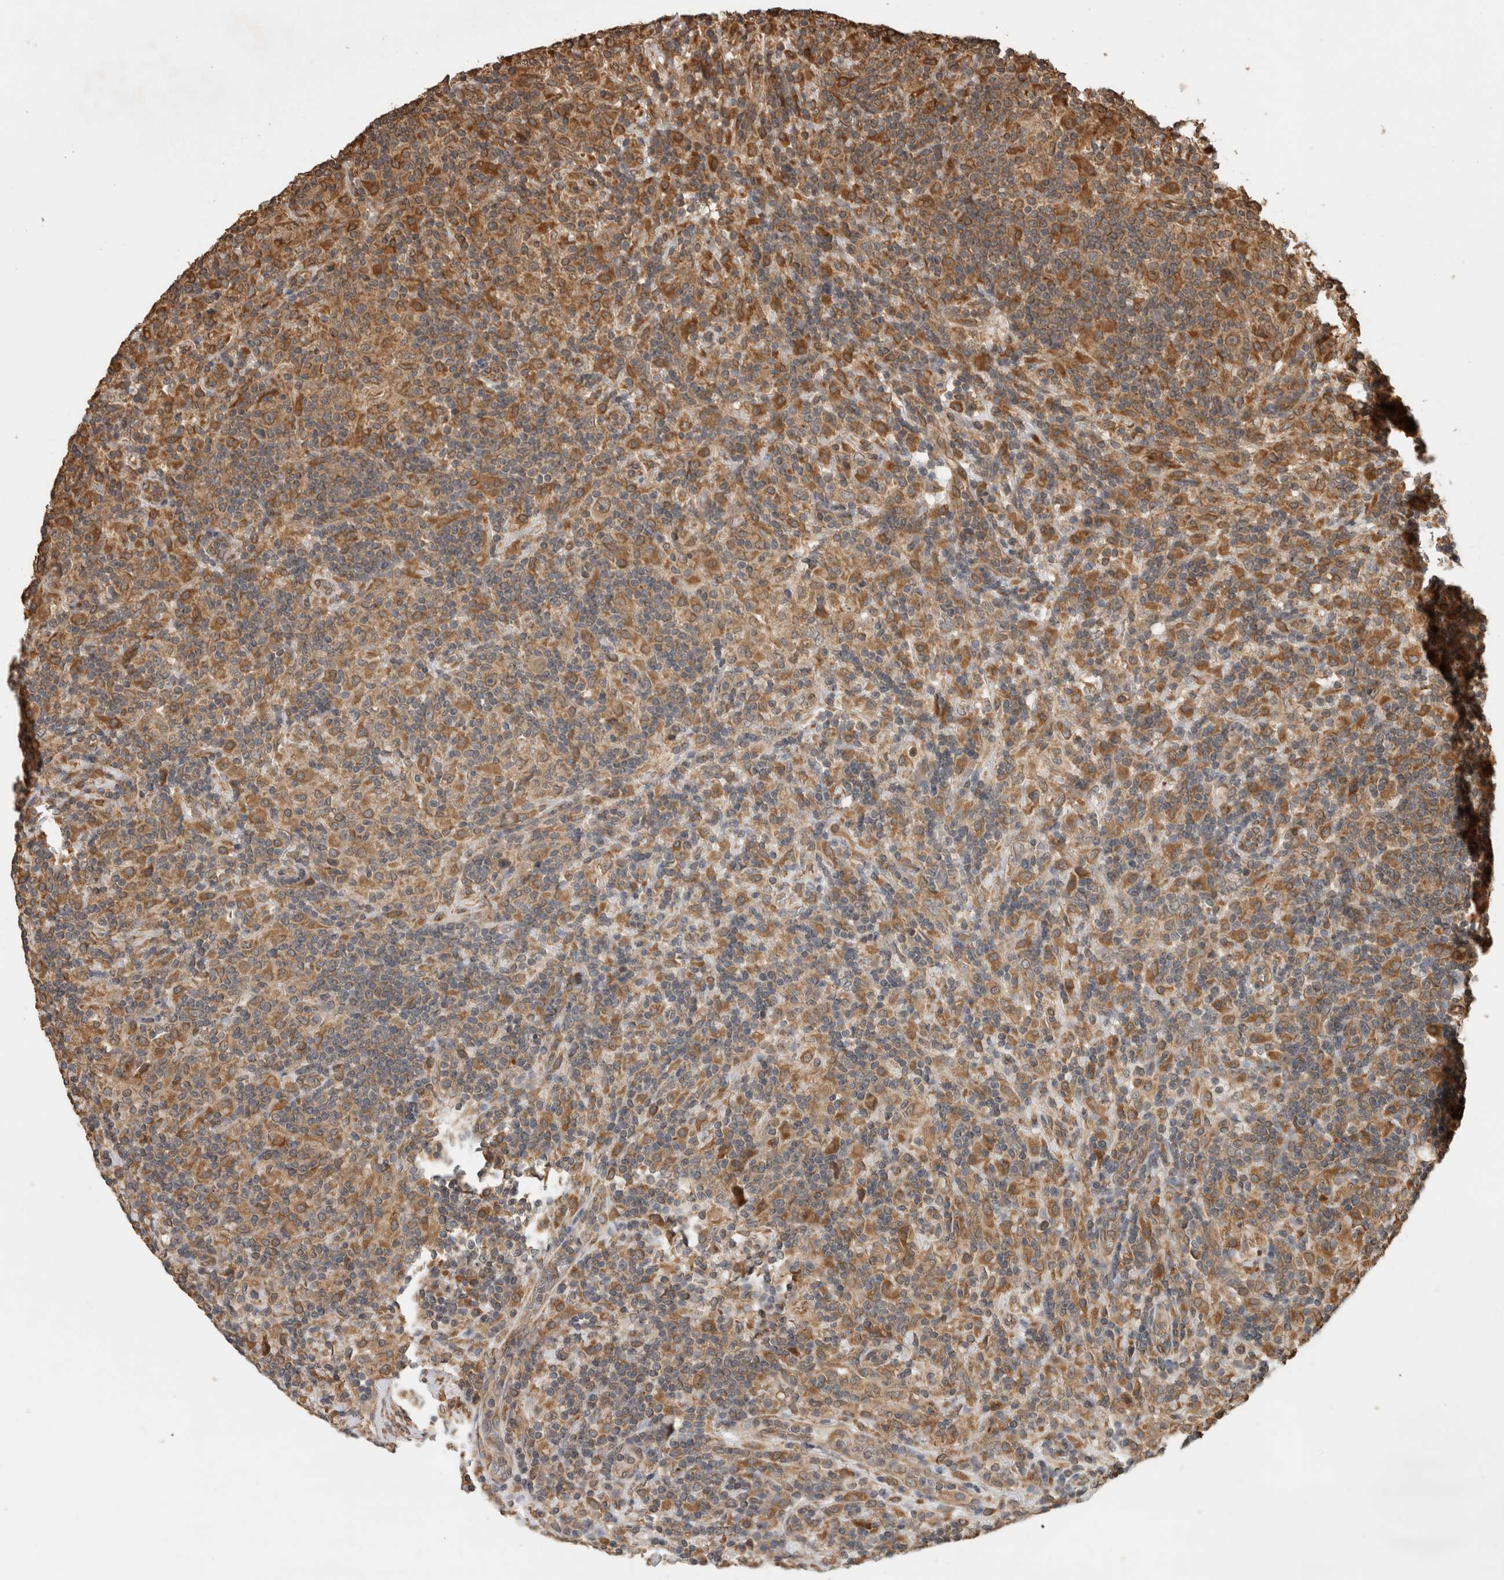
{"staining": {"intensity": "moderate", "quantity": ">75%", "location": "cytoplasmic/membranous"}, "tissue": "lymphoma", "cell_type": "Tumor cells", "image_type": "cancer", "snomed": [{"axis": "morphology", "description": "Hodgkin's disease, NOS"}, {"axis": "topography", "description": "Lymph node"}], "caption": "This photomicrograph demonstrates Hodgkin's disease stained with immunohistochemistry (IHC) to label a protein in brown. The cytoplasmic/membranous of tumor cells show moderate positivity for the protein. Nuclei are counter-stained blue.", "gene": "OTUD7B", "patient": {"sex": "male", "age": 70}}